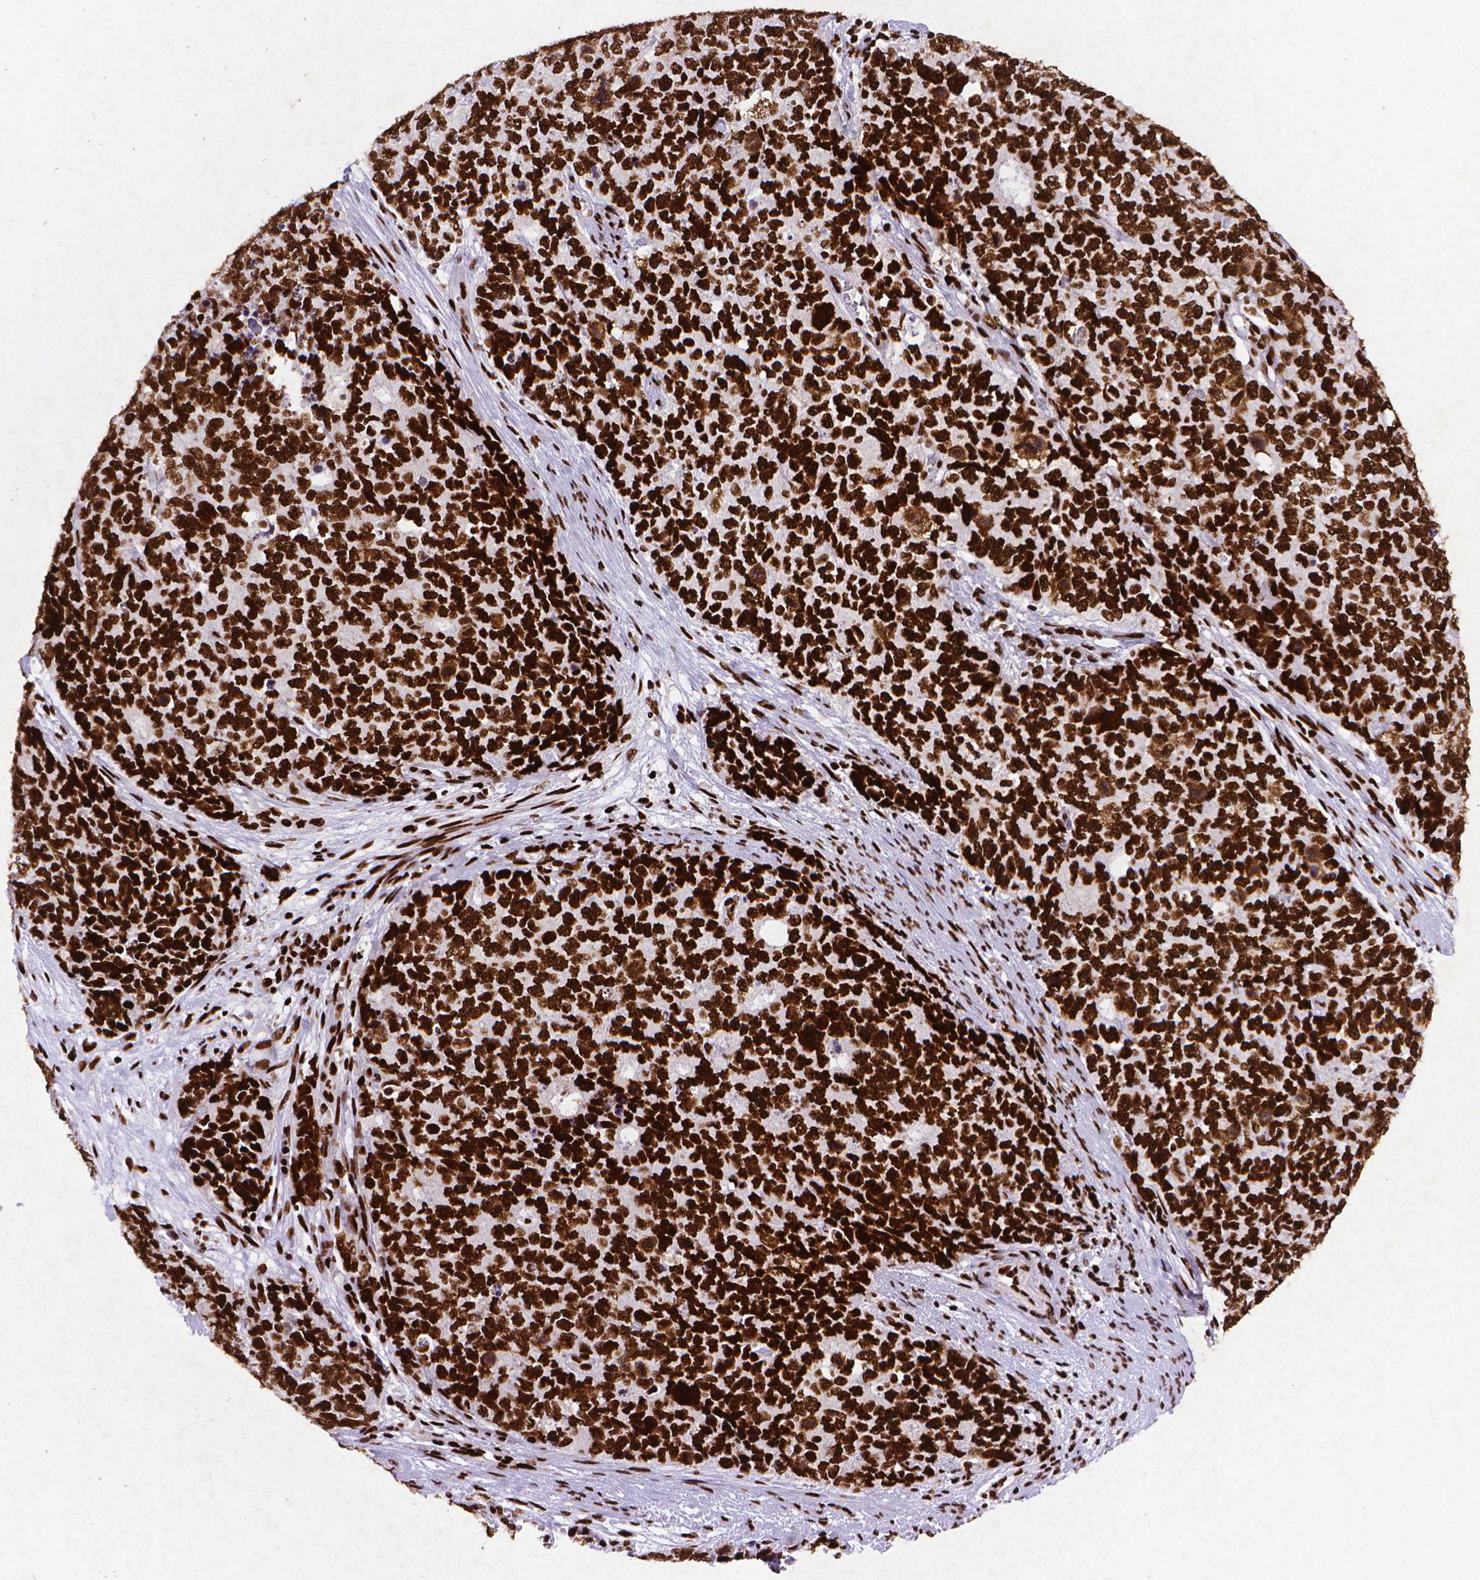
{"staining": {"intensity": "strong", "quantity": ">75%", "location": "nuclear"}, "tissue": "cervical cancer", "cell_type": "Tumor cells", "image_type": "cancer", "snomed": [{"axis": "morphology", "description": "Squamous cell carcinoma, NOS"}, {"axis": "topography", "description": "Cervix"}], "caption": "Protein staining exhibits strong nuclear staining in about >75% of tumor cells in cervical cancer (squamous cell carcinoma). The protein is shown in brown color, while the nuclei are stained blue.", "gene": "CITED2", "patient": {"sex": "female", "age": 63}}